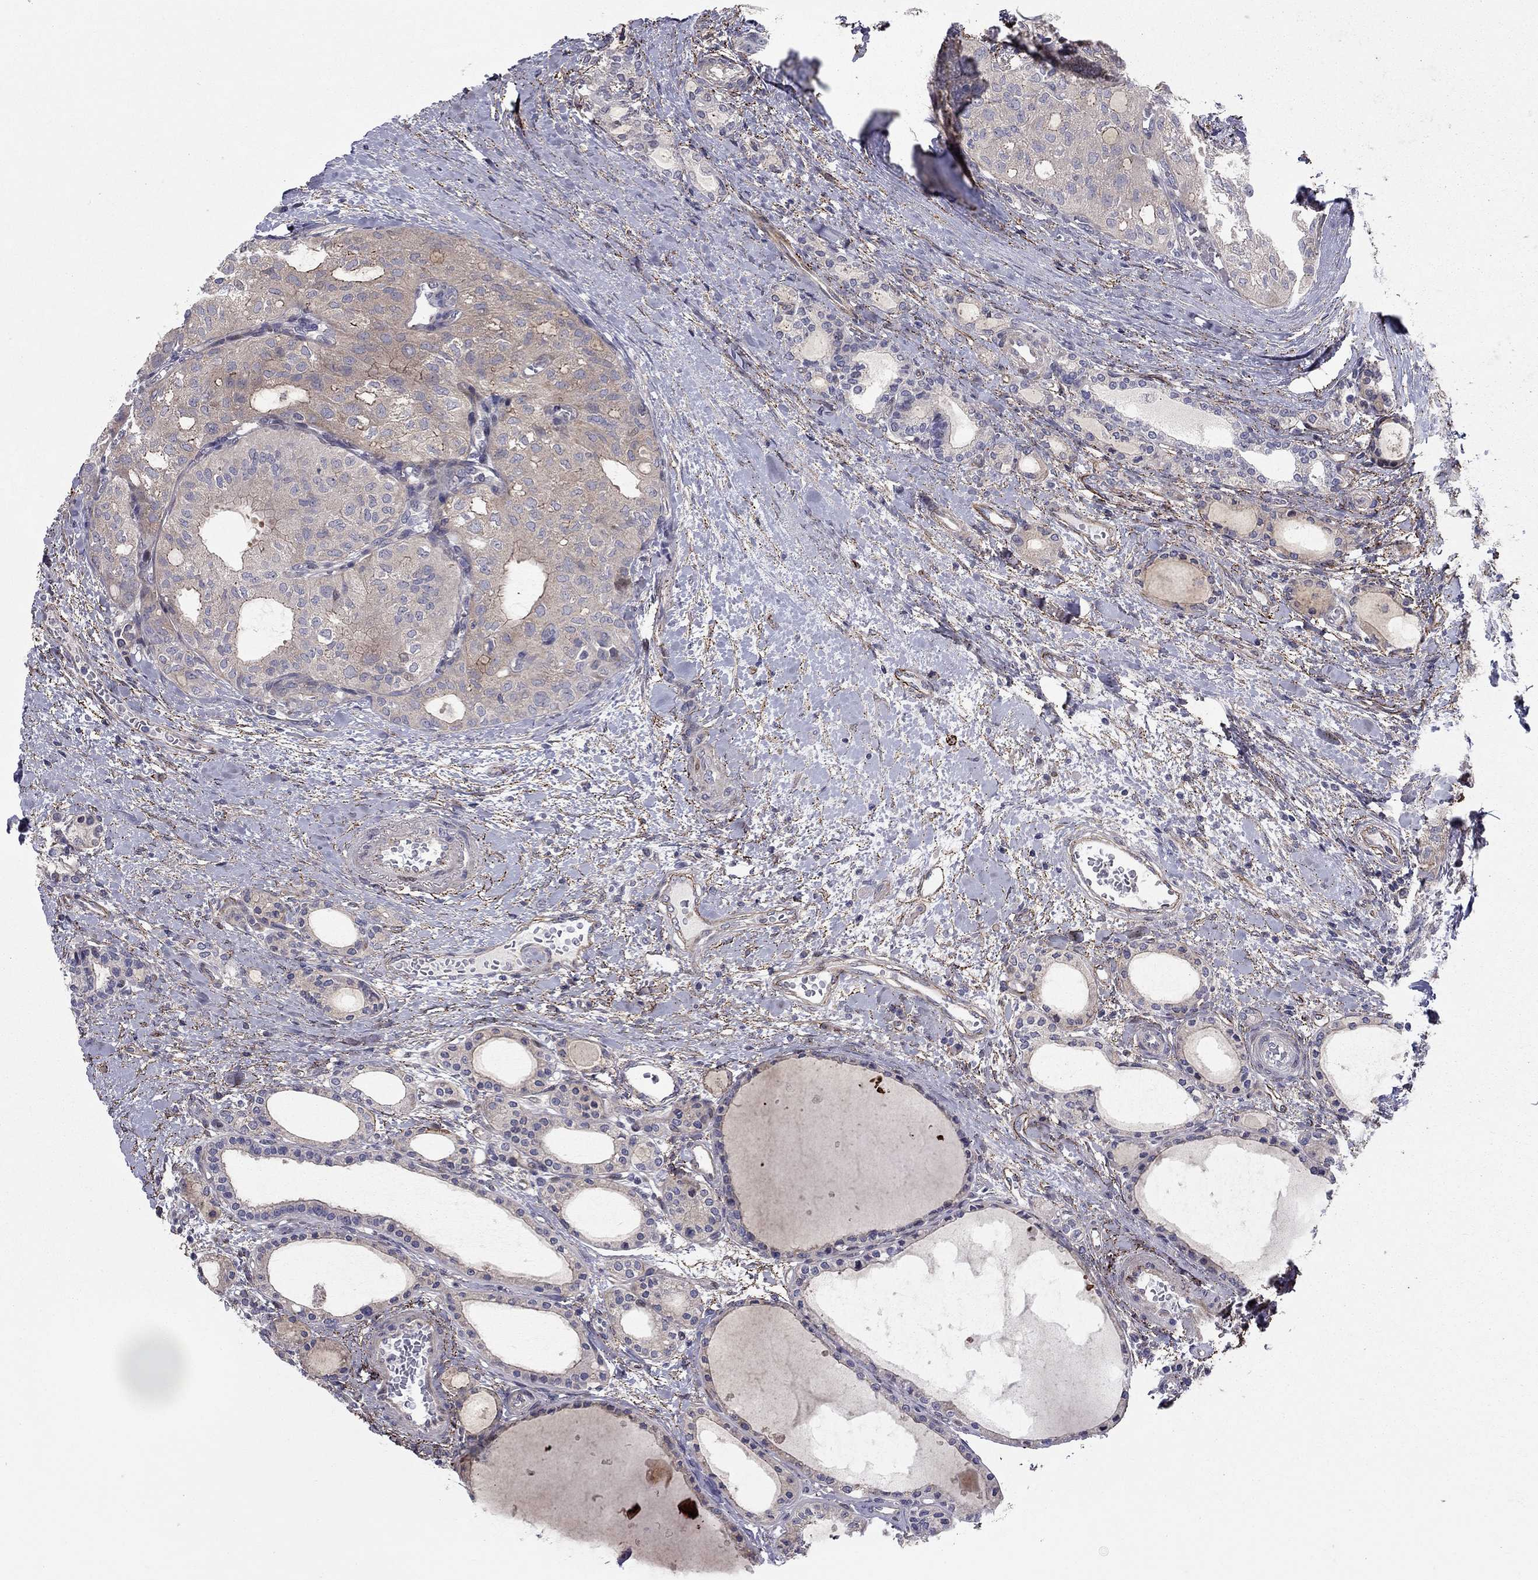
{"staining": {"intensity": "negative", "quantity": "none", "location": "none"}, "tissue": "thyroid cancer", "cell_type": "Tumor cells", "image_type": "cancer", "snomed": [{"axis": "morphology", "description": "Follicular adenoma carcinoma, NOS"}, {"axis": "topography", "description": "Thyroid gland"}], "caption": "The photomicrograph shows no significant staining in tumor cells of thyroid cancer (follicular adenoma carcinoma). (Stains: DAB immunohistochemistry with hematoxylin counter stain, Microscopy: brightfield microscopy at high magnification).", "gene": "DUSP7", "patient": {"sex": "male", "age": 75}}